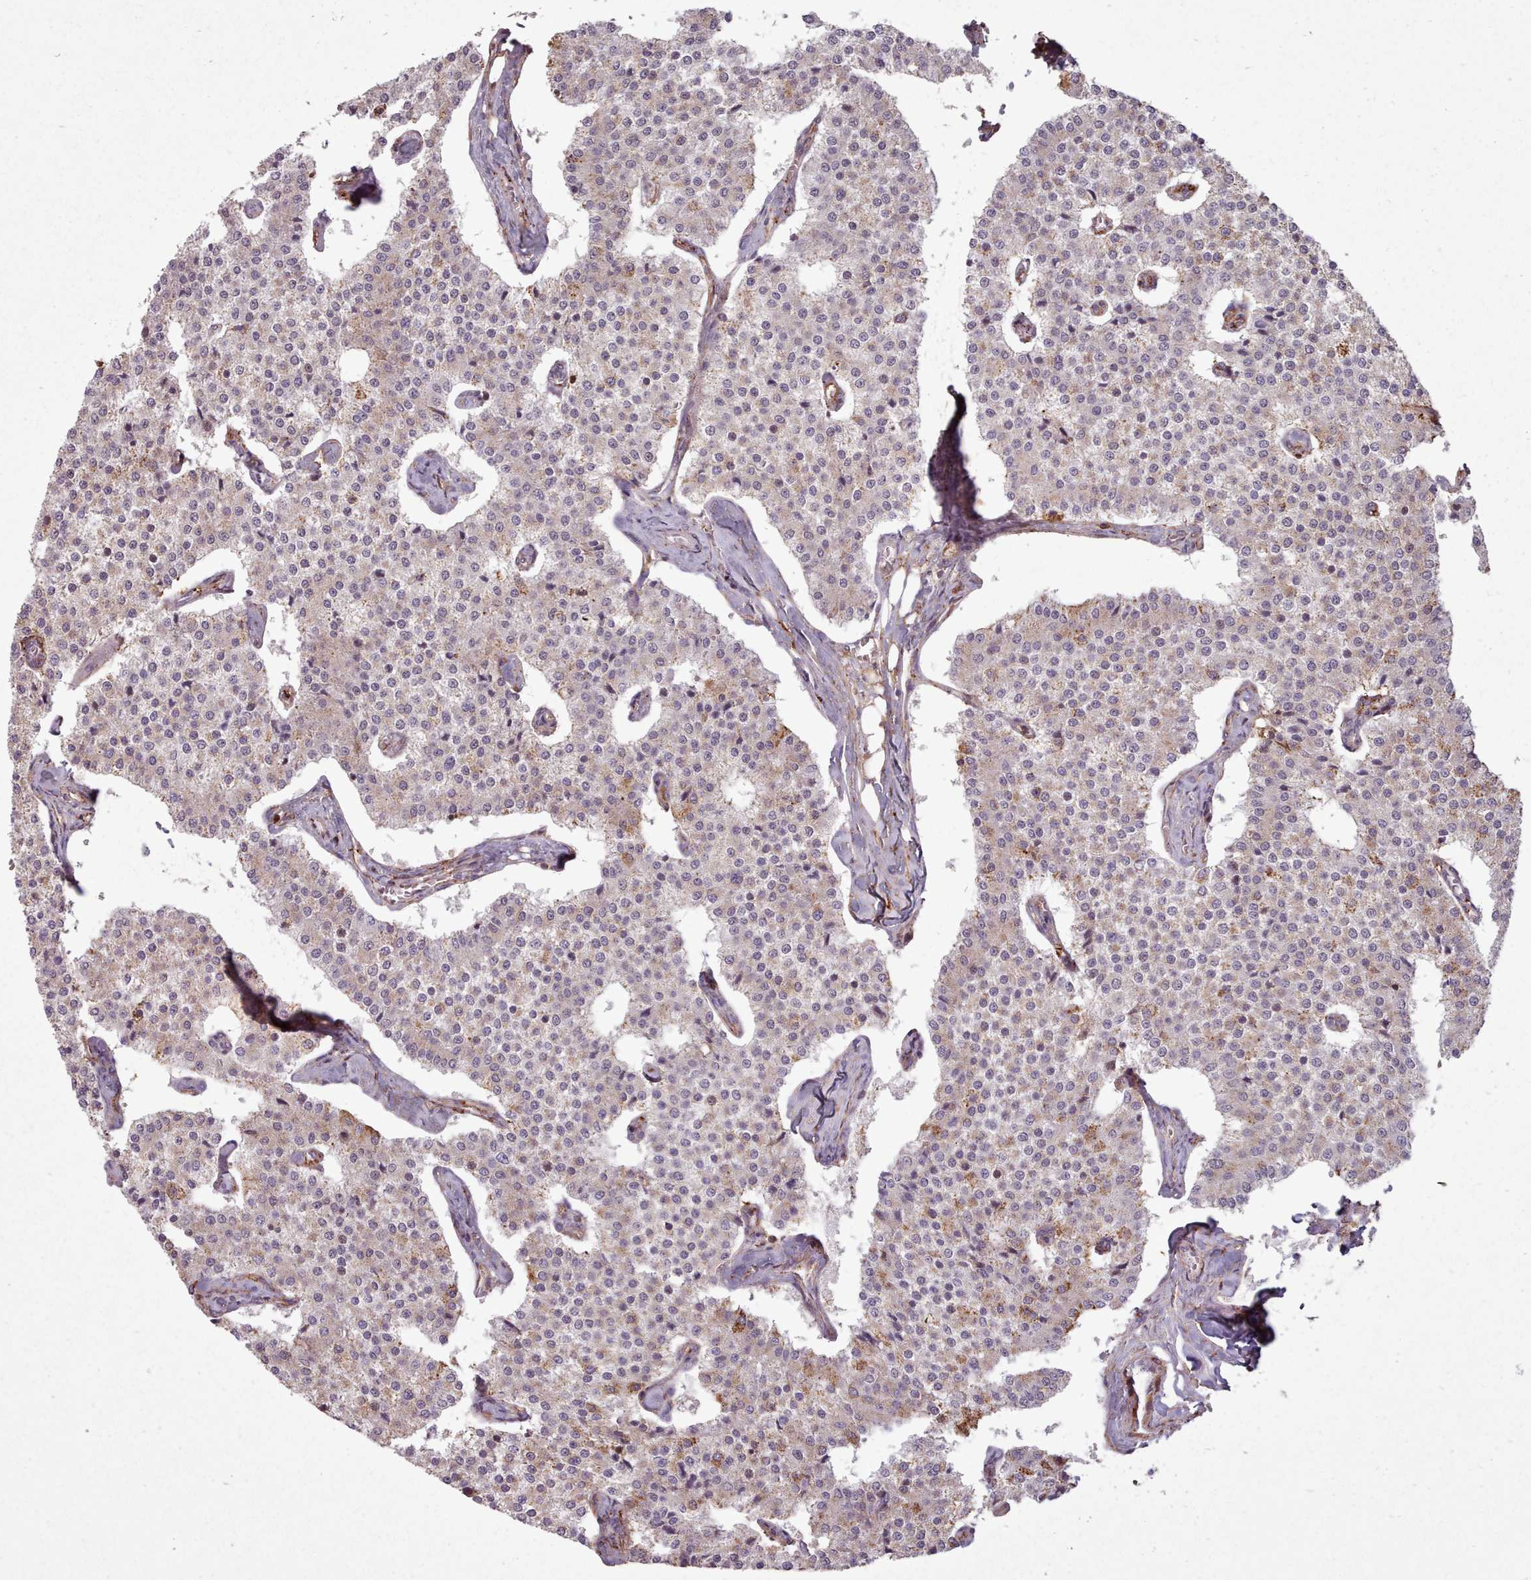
{"staining": {"intensity": "weak", "quantity": "<25%", "location": "cytoplasmic/membranous"}, "tissue": "carcinoid", "cell_type": "Tumor cells", "image_type": "cancer", "snomed": [{"axis": "morphology", "description": "Carcinoid, malignant, NOS"}, {"axis": "topography", "description": "Colon"}], "caption": "Immunohistochemical staining of human carcinoid demonstrates no significant staining in tumor cells.", "gene": "ZMYM4", "patient": {"sex": "female", "age": 52}}